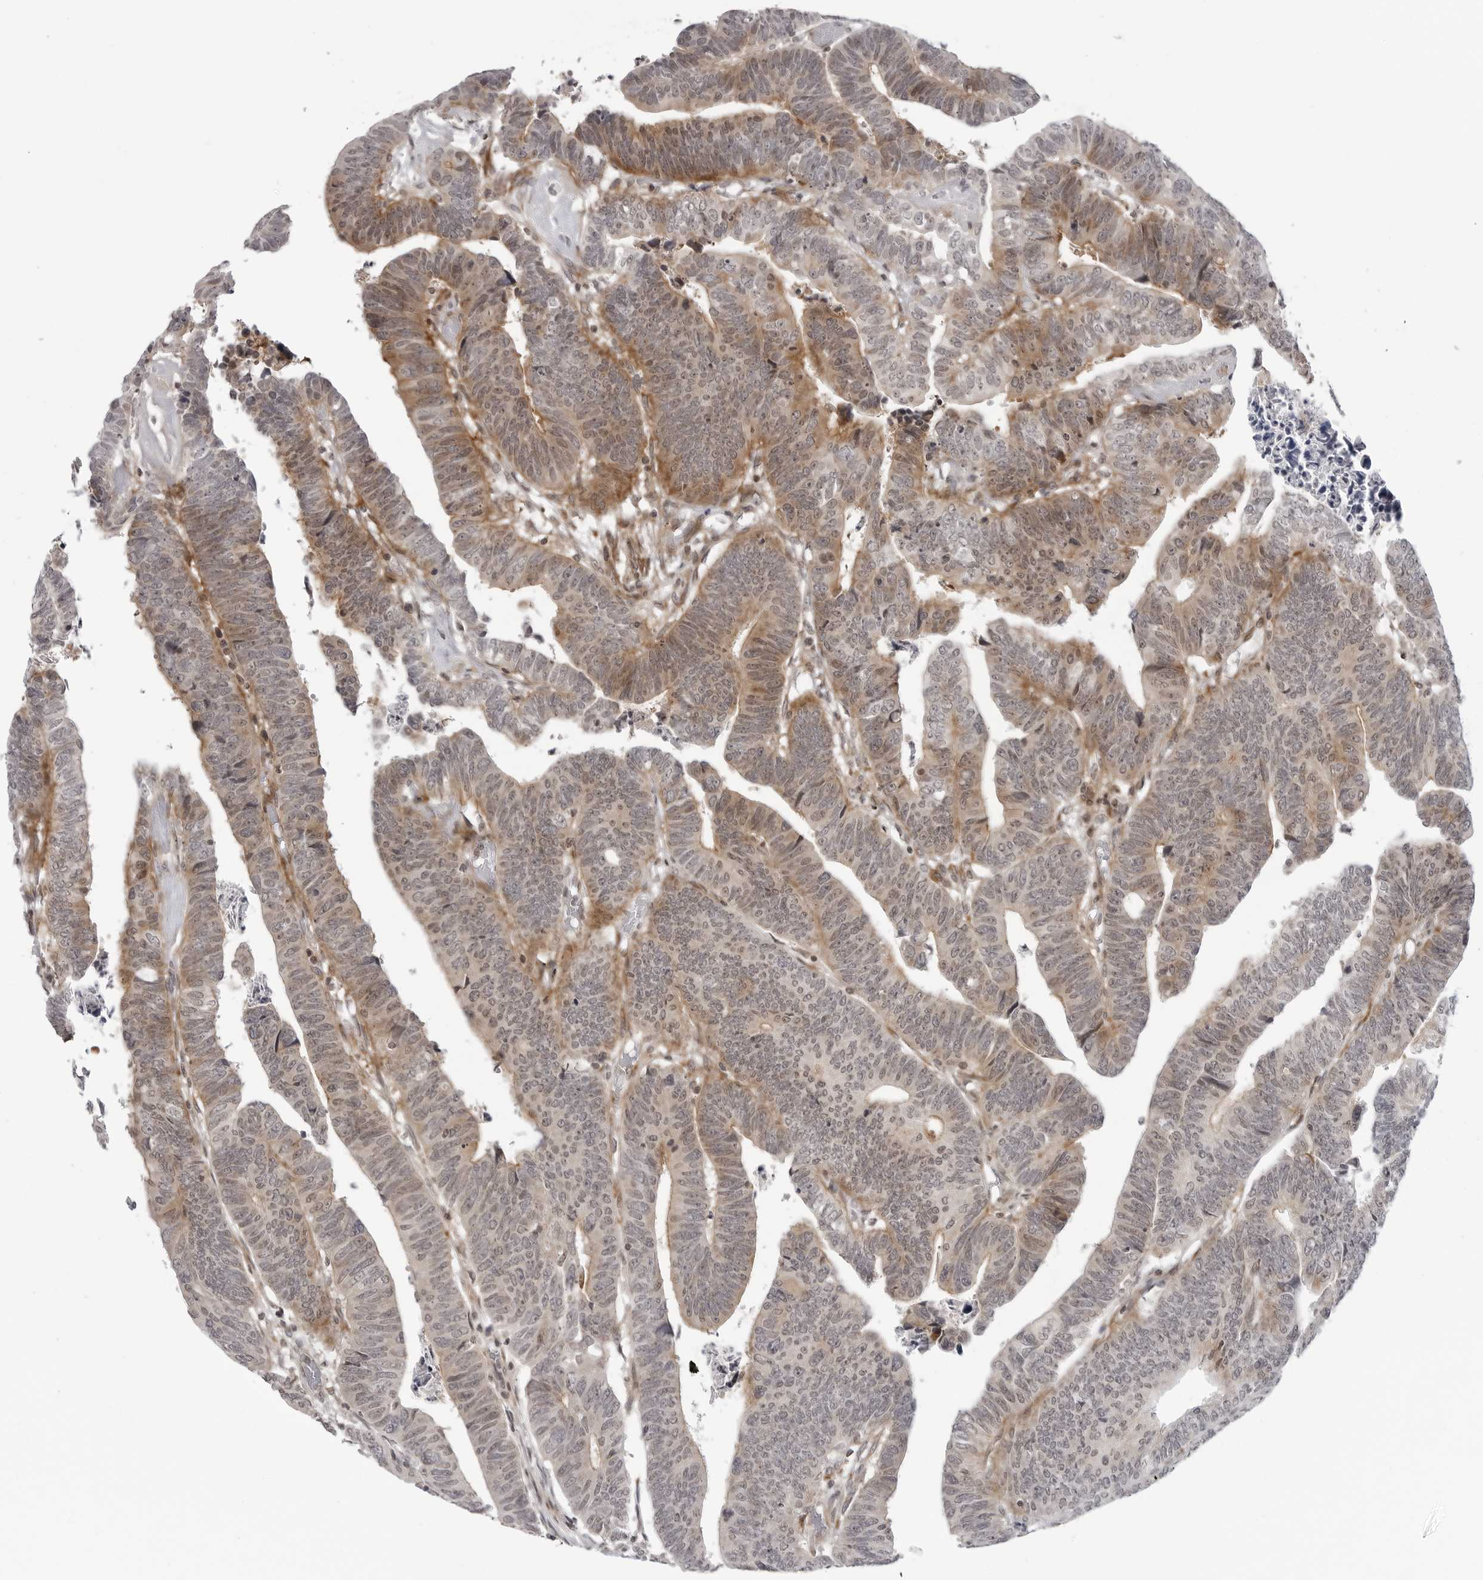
{"staining": {"intensity": "moderate", "quantity": "<25%", "location": "cytoplasmic/membranous"}, "tissue": "colorectal cancer", "cell_type": "Tumor cells", "image_type": "cancer", "snomed": [{"axis": "morphology", "description": "Adenocarcinoma, NOS"}, {"axis": "topography", "description": "Rectum"}], "caption": "Protein expression analysis of colorectal adenocarcinoma exhibits moderate cytoplasmic/membranous expression in about <25% of tumor cells.", "gene": "ADAMTS5", "patient": {"sex": "female", "age": 65}}